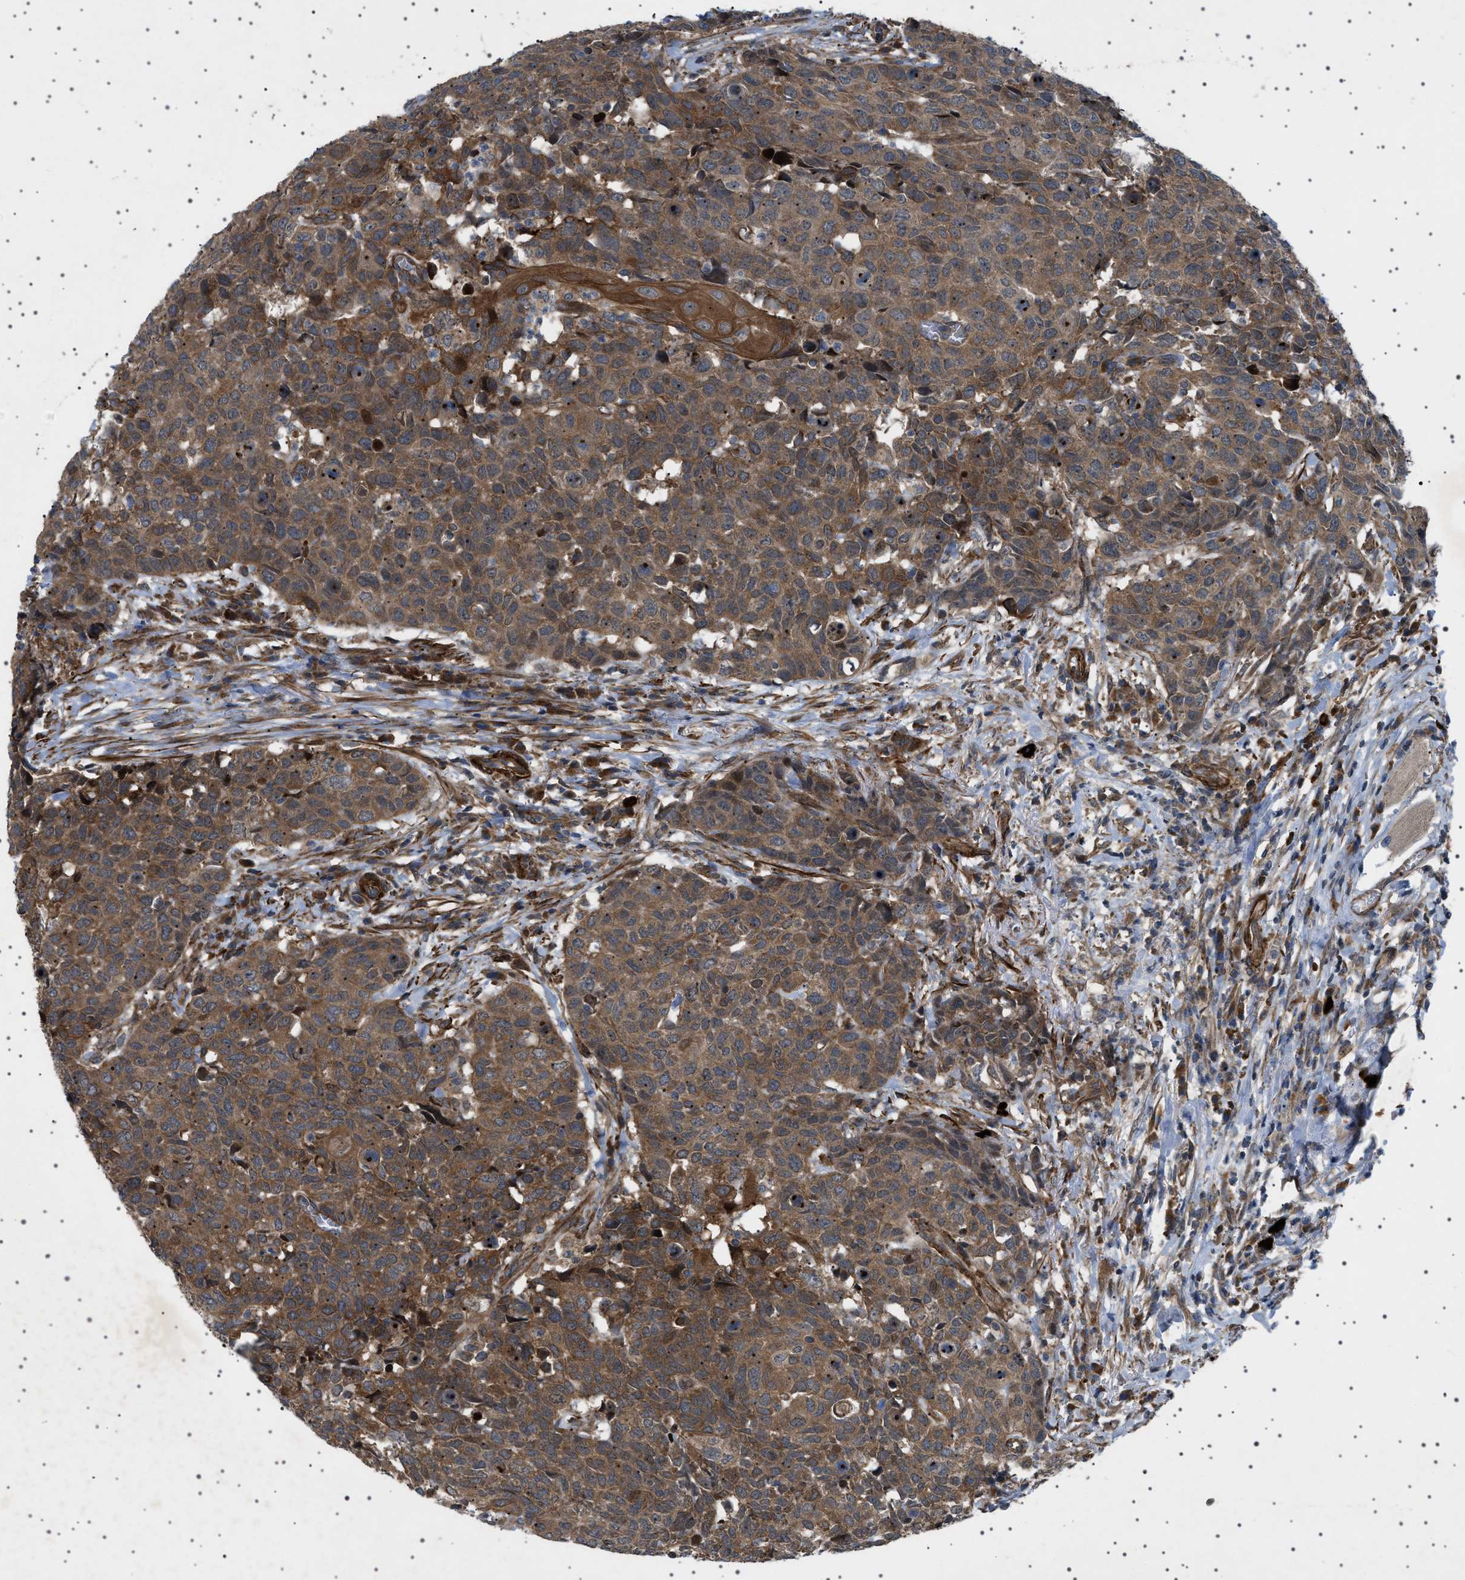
{"staining": {"intensity": "strong", "quantity": ">75%", "location": "cytoplasmic/membranous"}, "tissue": "head and neck cancer", "cell_type": "Tumor cells", "image_type": "cancer", "snomed": [{"axis": "morphology", "description": "Squamous cell carcinoma, NOS"}, {"axis": "topography", "description": "Head-Neck"}], "caption": "Strong cytoplasmic/membranous expression is seen in about >75% of tumor cells in head and neck cancer. (IHC, brightfield microscopy, high magnification).", "gene": "CCDC186", "patient": {"sex": "male", "age": 66}}